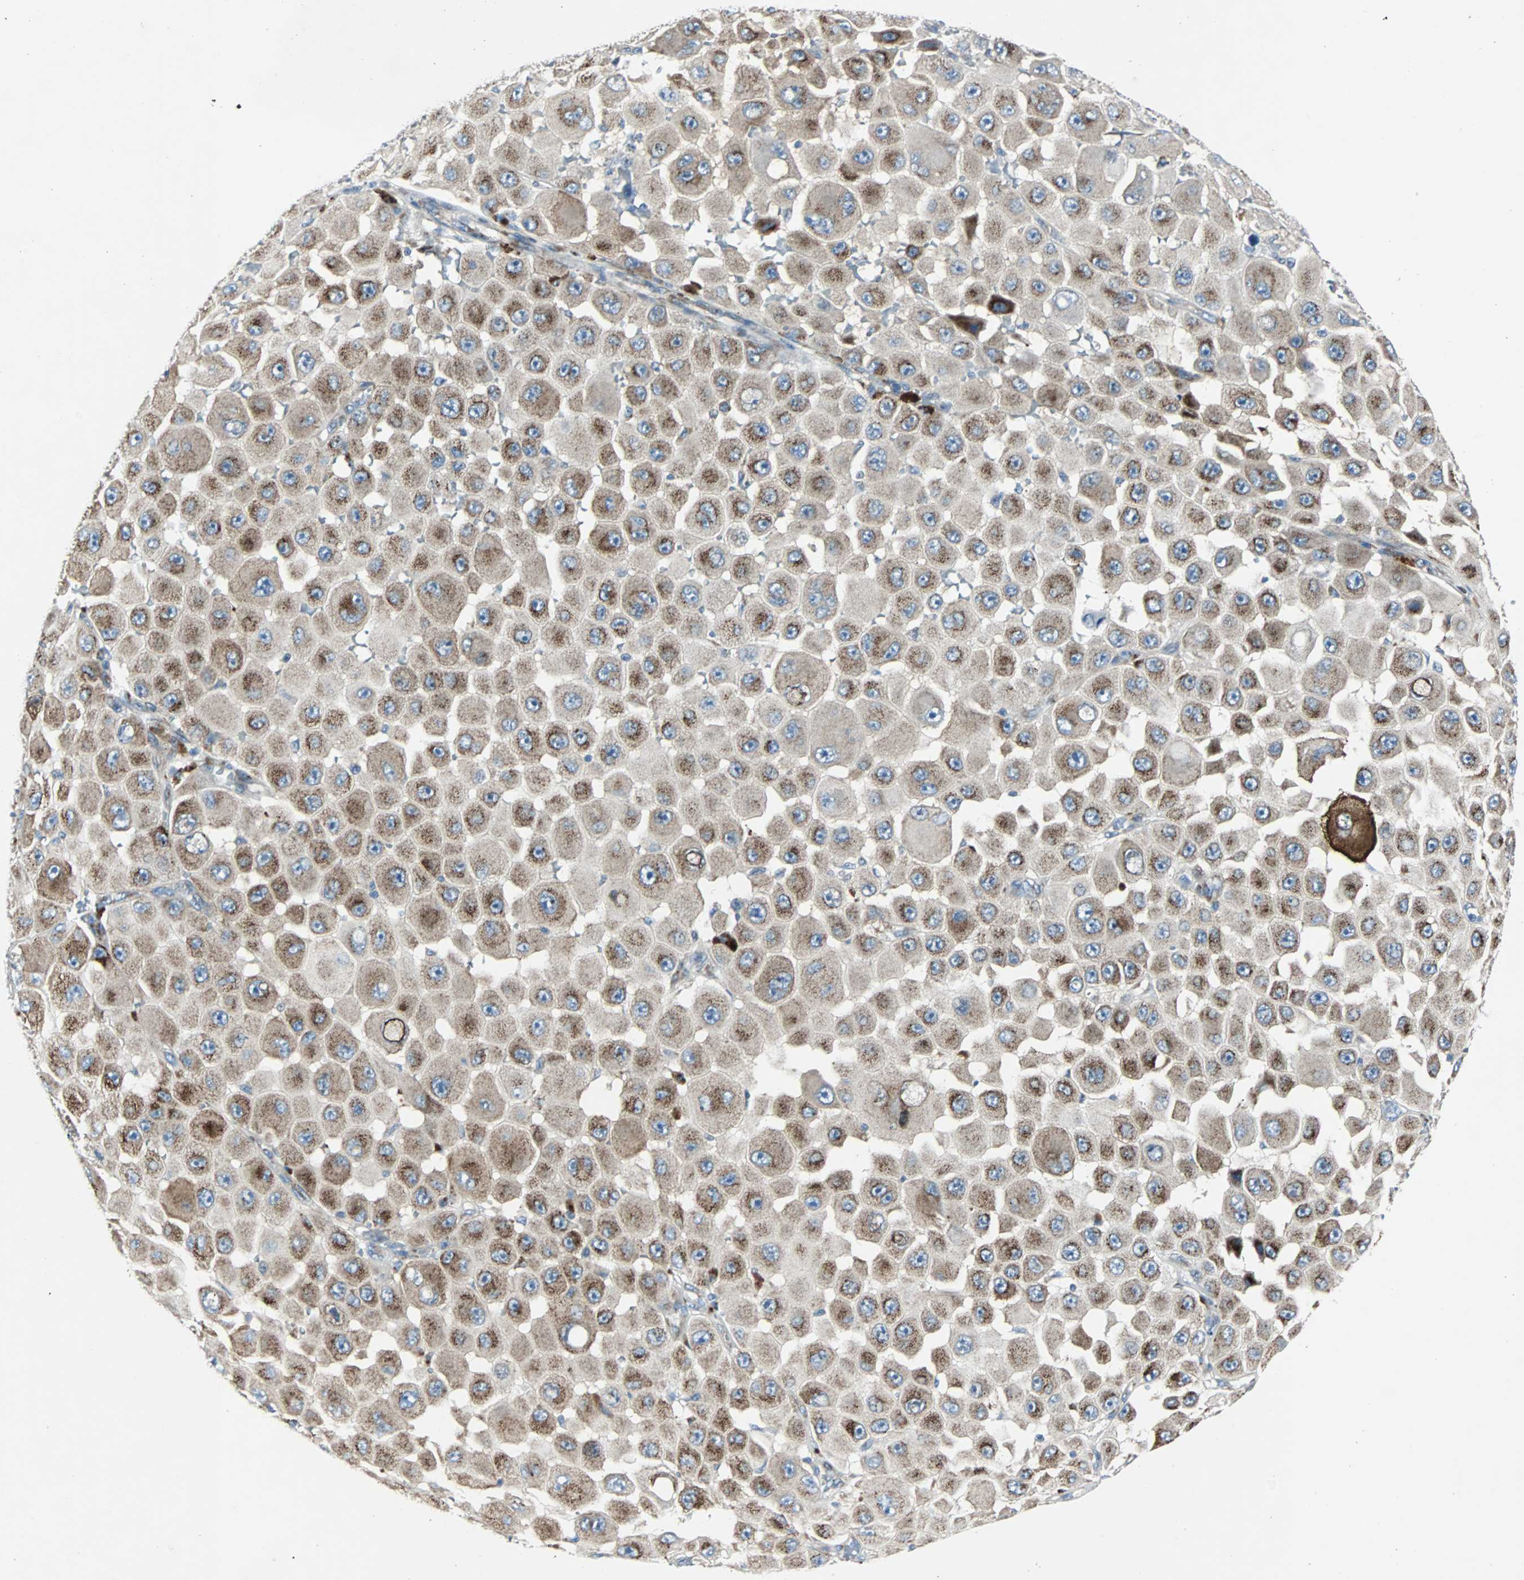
{"staining": {"intensity": "moderate", "quantity": ">75%", "location": "cytoplasmic/membranous"}, "tissue": "melanoma", "cell_type": "Tumor cells", "image_type": "cancer", "snomed": [{"axis": "morphology", "description": "Malignant melanoma, NOS"}, {"axis": "topography", "description": "Skin"}], "caption": "Tumor cells reveal medium levels of moderate cytoplasmic/membranous staining in about >75% of cells in melanoma.", "gene": "BBC3", "patient": {"sex": "female", "age": 81}}